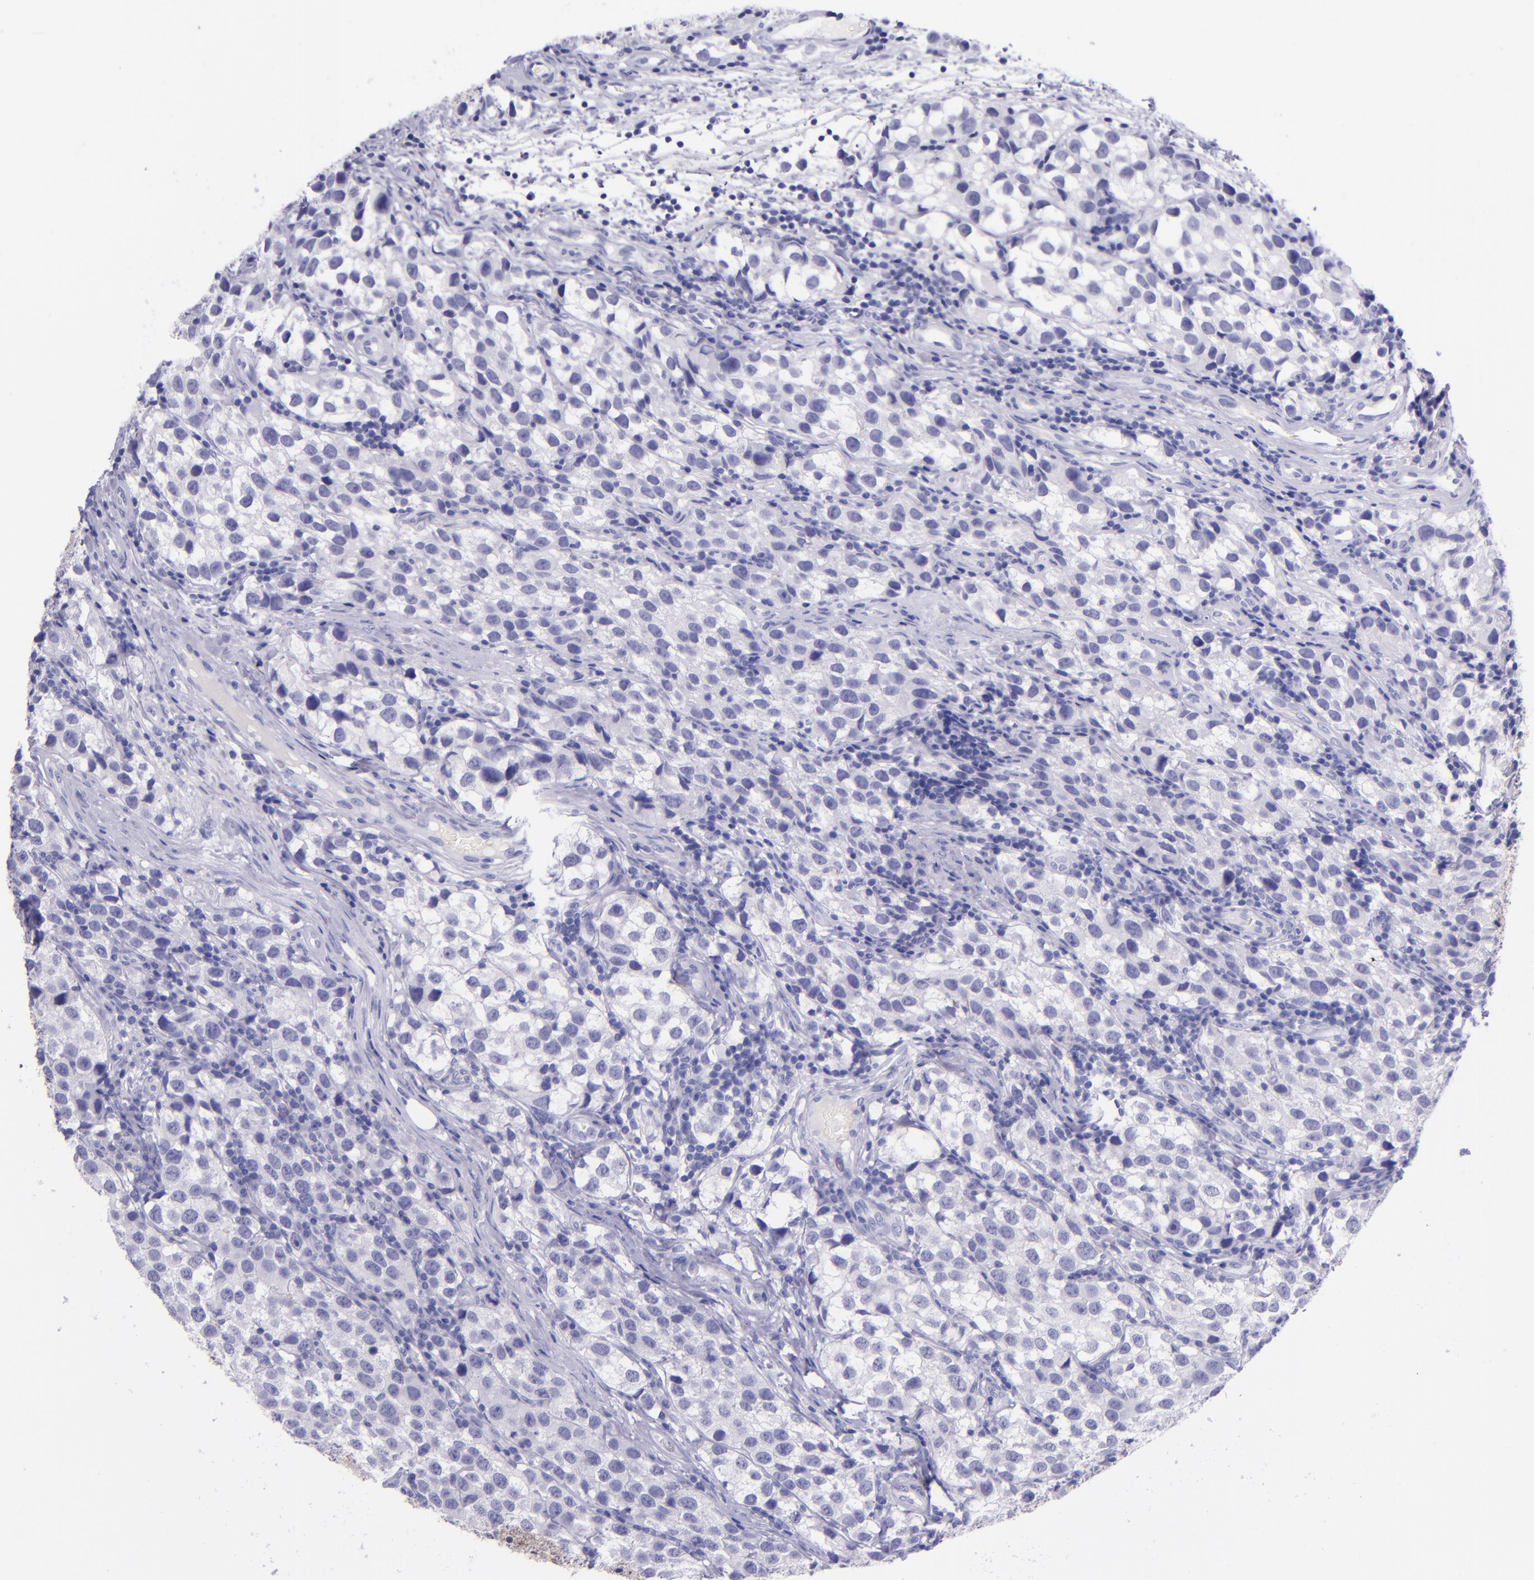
{"staining": {"intensity": "negative", "quantity": "none", "location": "none"}, "tissue": "testis cancer", "cell_type": "Tumor cells", "image_type": "cancer", "snomed": [{"axis": "morphology", "description": "Seminoma, NOS"}, {"axis": "topography", "description": "Testis"}], "caption": "Histopathology image shows no protein positivity in tumor cells of testis seminoma tissue.", "gene": "KRT4", "patient": {"sex": "male", "age": 39}}